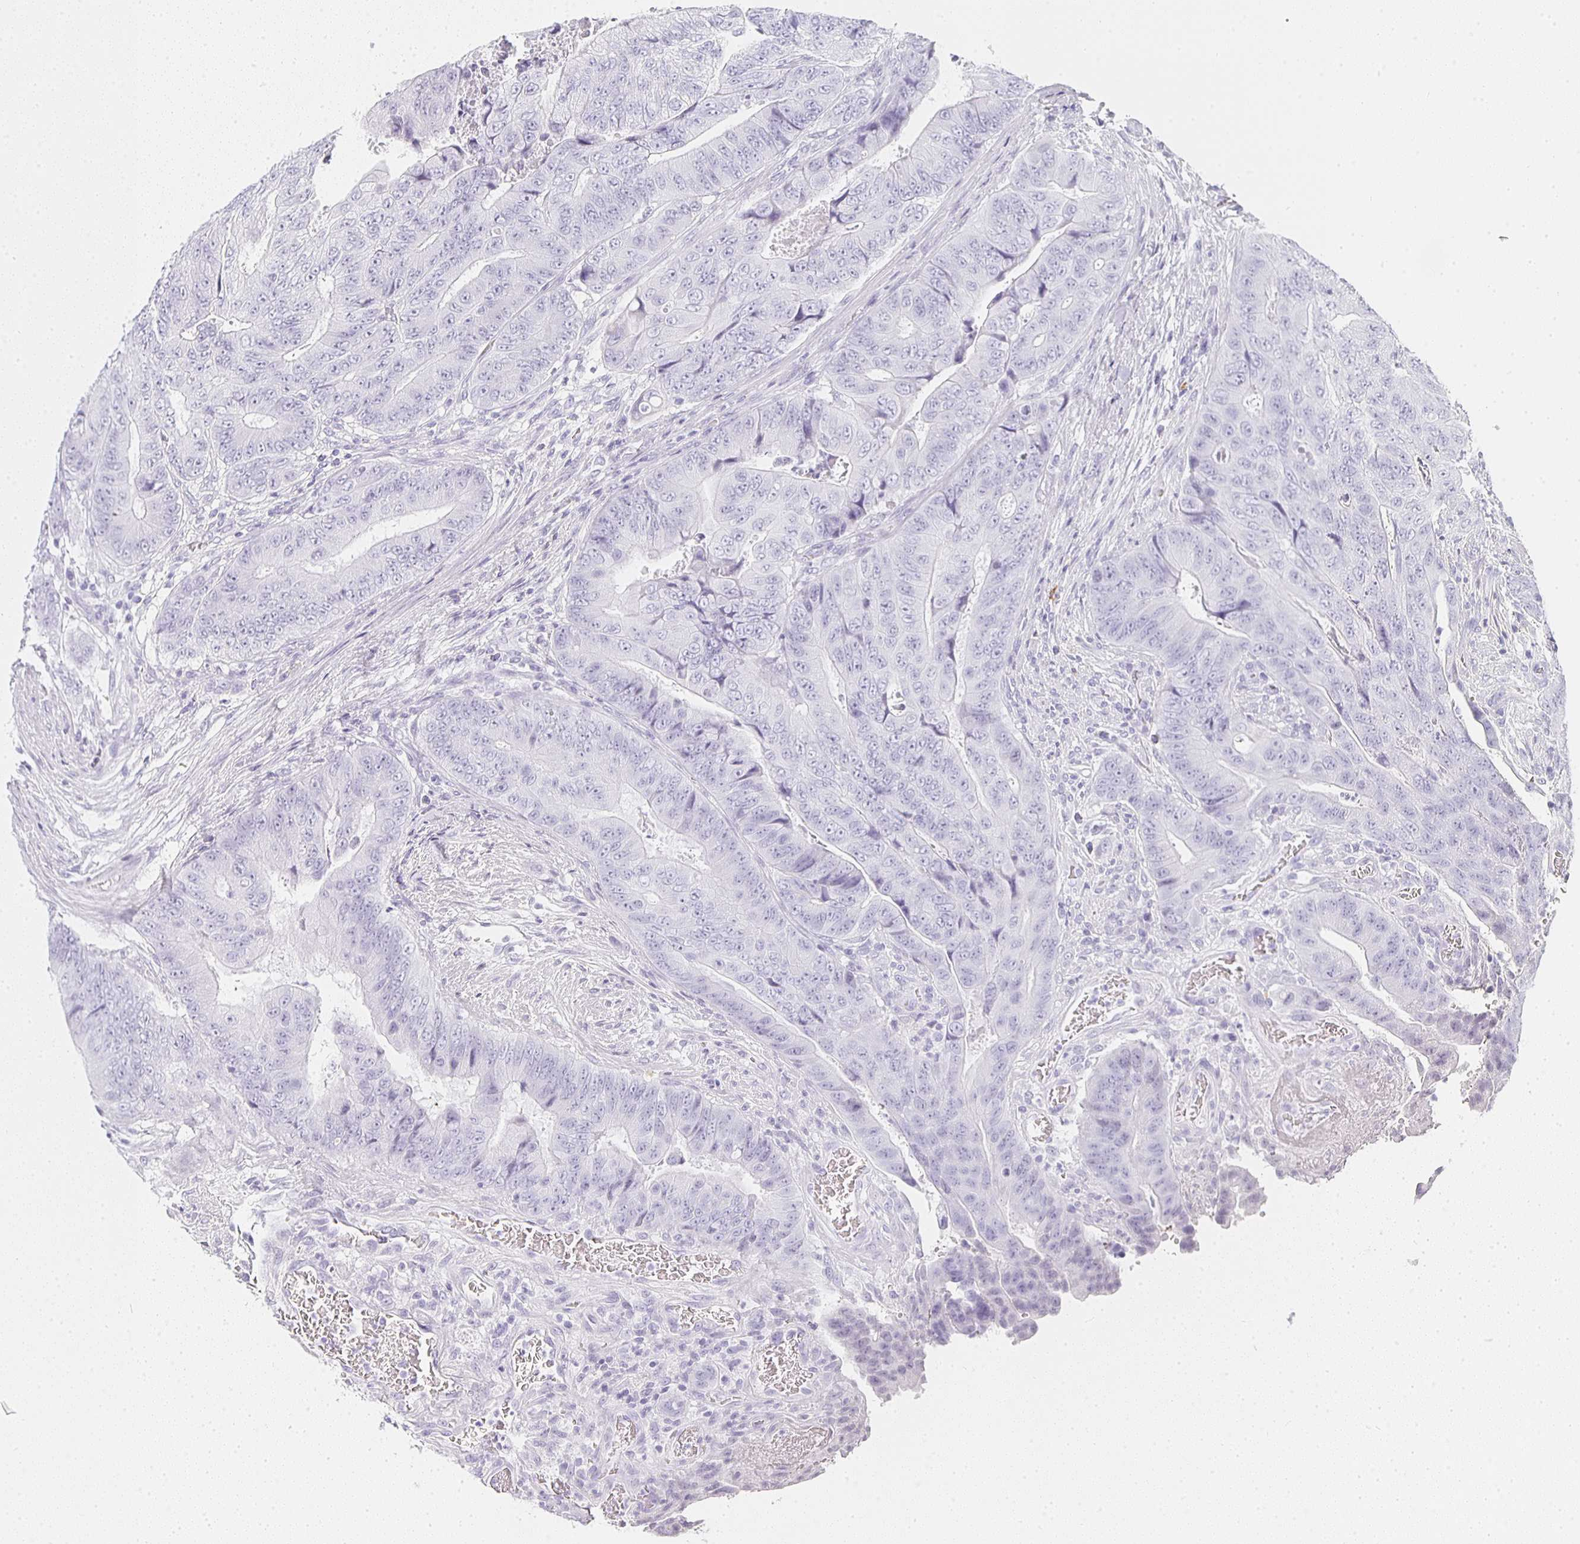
{"staining": {"intensity": "negative", "quantity": "none", "location": "none"}, "tissue": "colorectal cancer", "cell_type": "Tumor cells", "image_type": "cancer", "snomed": [{"axis": "morphology", "description": "Adenocarcinoma, NOS"}, {"axis": "topography", "description": "Colon"}], "caption": "Colorectal cancer was stained to show a protein in brown. There is no significant expression in tumor cells.", "gene": "TPSD1", "patient": {"sex": "female", "age": 48}}